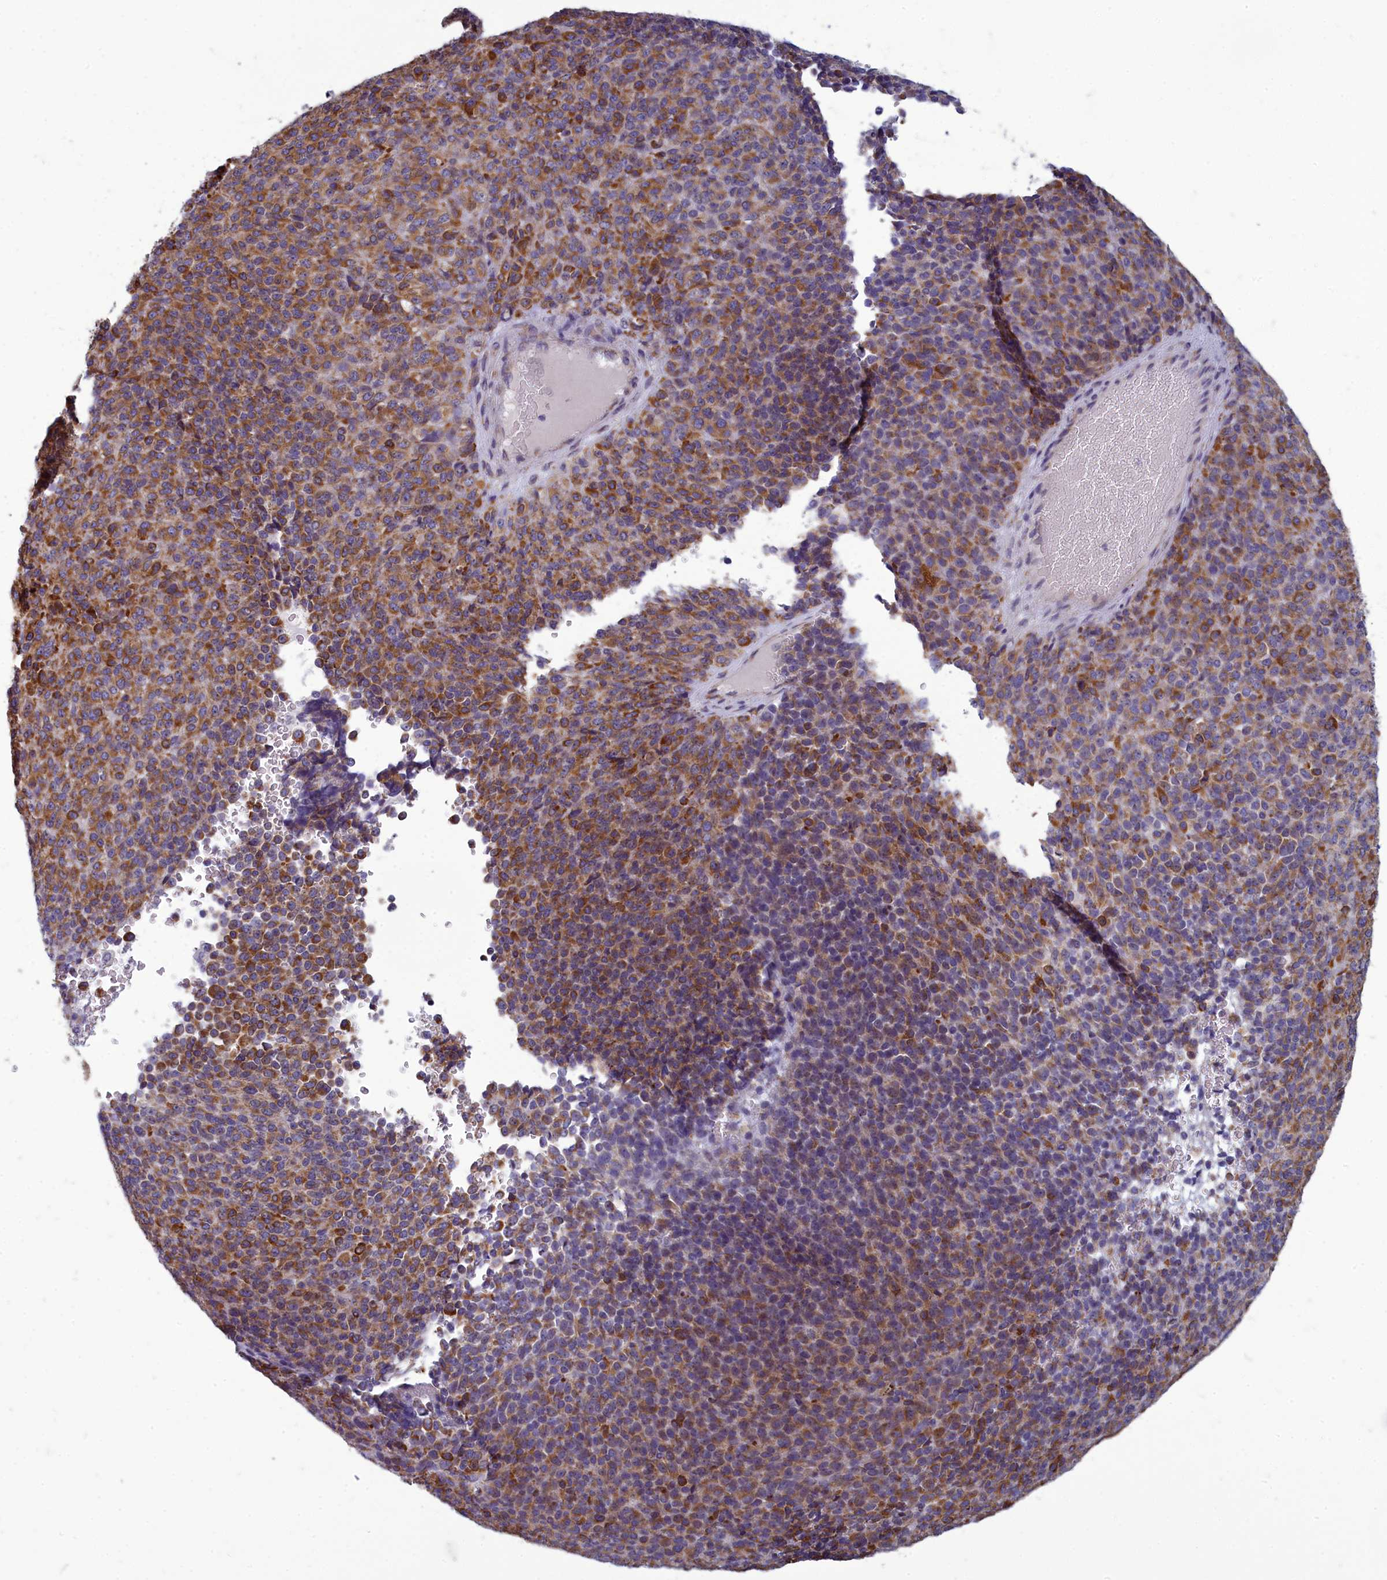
{"staining": {"intensity": "moderate", "quantity": ">75%", "location": "cytoplasmic/membranous"}, "tissue": "melanoma", "cell_type": "Tumor cells", "image_type": "cancer", "snomed": [{"axis": "morphology", "description": "Malignant melanoma, Metastatic site"}, {"axis": "topography", "description": "Brain"}], "caption": "IHC micrograph of malignant melanoma (metastatic site) stained for a protein (brown), which displays medium levels of moderate cytoplasmic/membranous positivity in about >75% of tumor cells.", "gene": "CENATAC", "patient": {"sex": "female", "age": 56}}